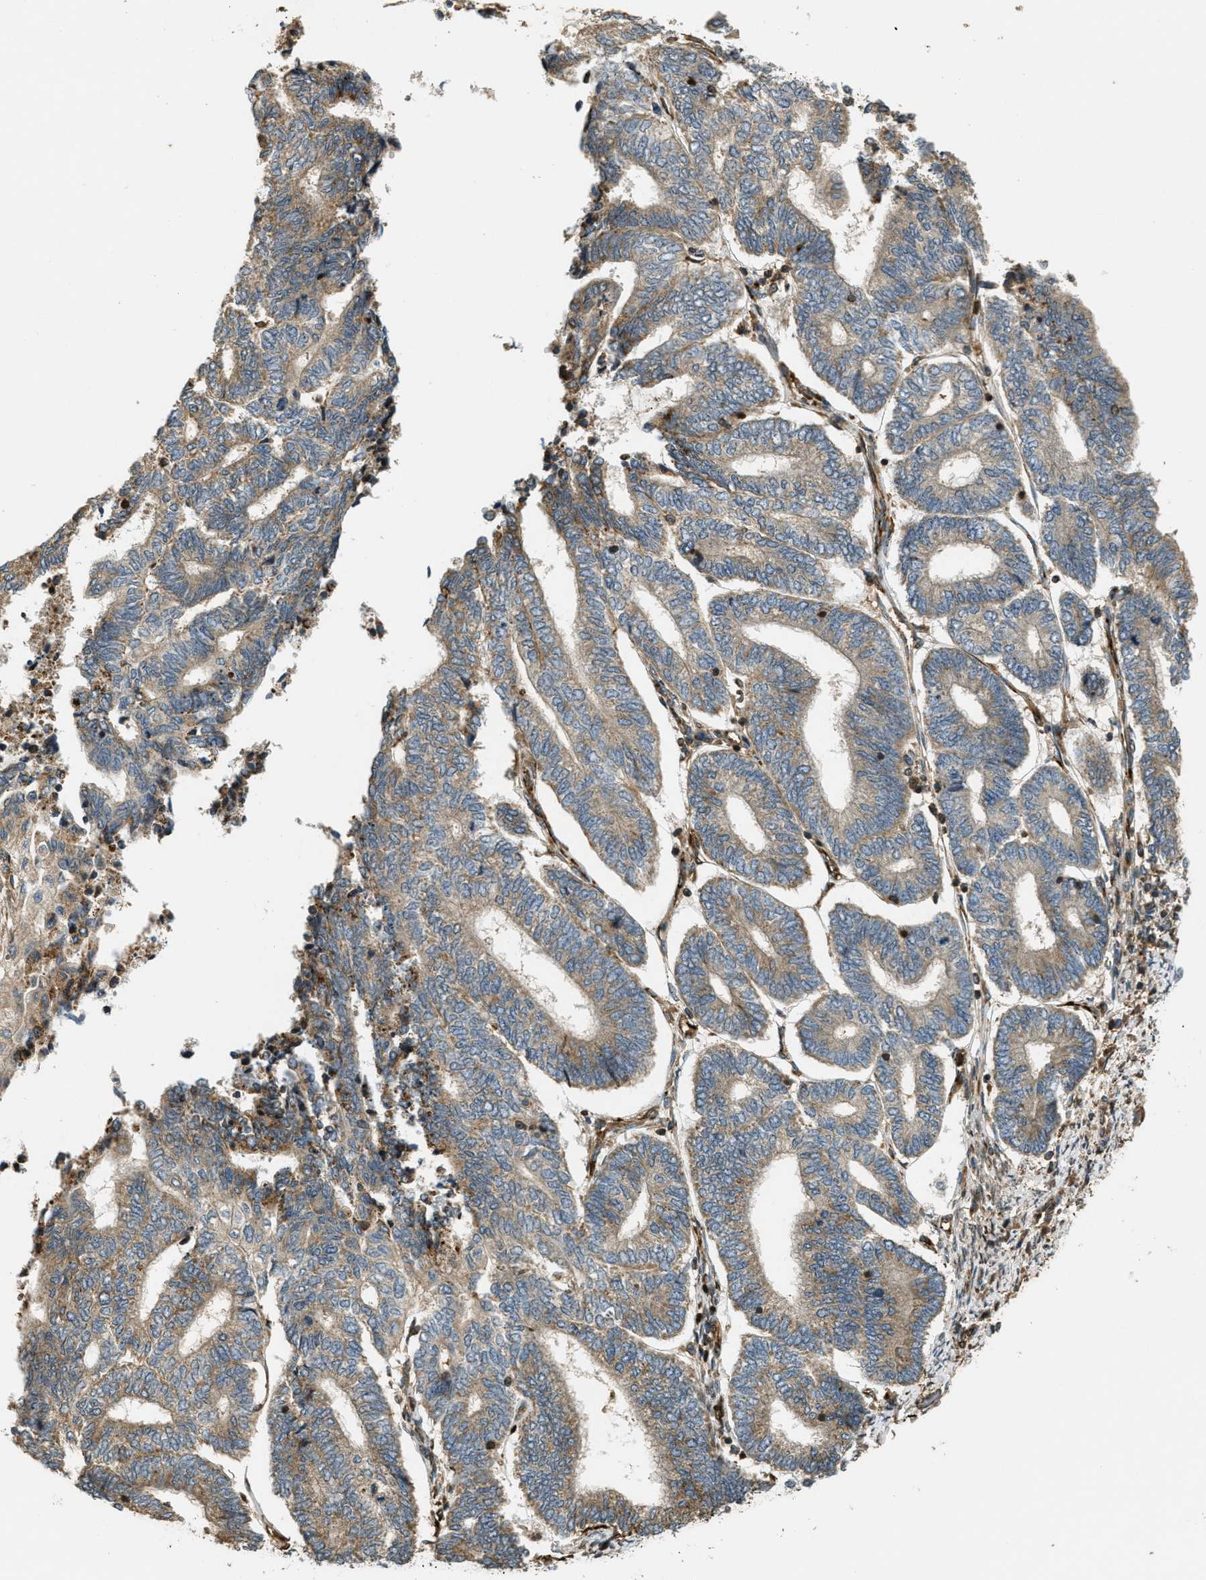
{"staining": {"intensity": "moderate", "quantity": ">75%", "location": "cytoplasmic/membranous"}, "tissue": "endometrial cancer", "cell_type": "Tumor cells", "image_type": "cancer", "snomed": [{"axis": "morphology", "description": "Adenocarcinoma, NOS"}, {"axis": "topography", "description": "Uterus"}, {"axis": "topography", "description": "Endometrium"}], "caption": "An IHC image of neoplastic tissue is shown. Protein staining in brown highlights moderate cytoplasmic/membranous positivity in endometrial cancer (adenocarcinoma) within tumor cells. (IHC, brightfield microscopy, high magnification).", "gene": "LRP12", "patient": {"sex": "female", "age": 70}}